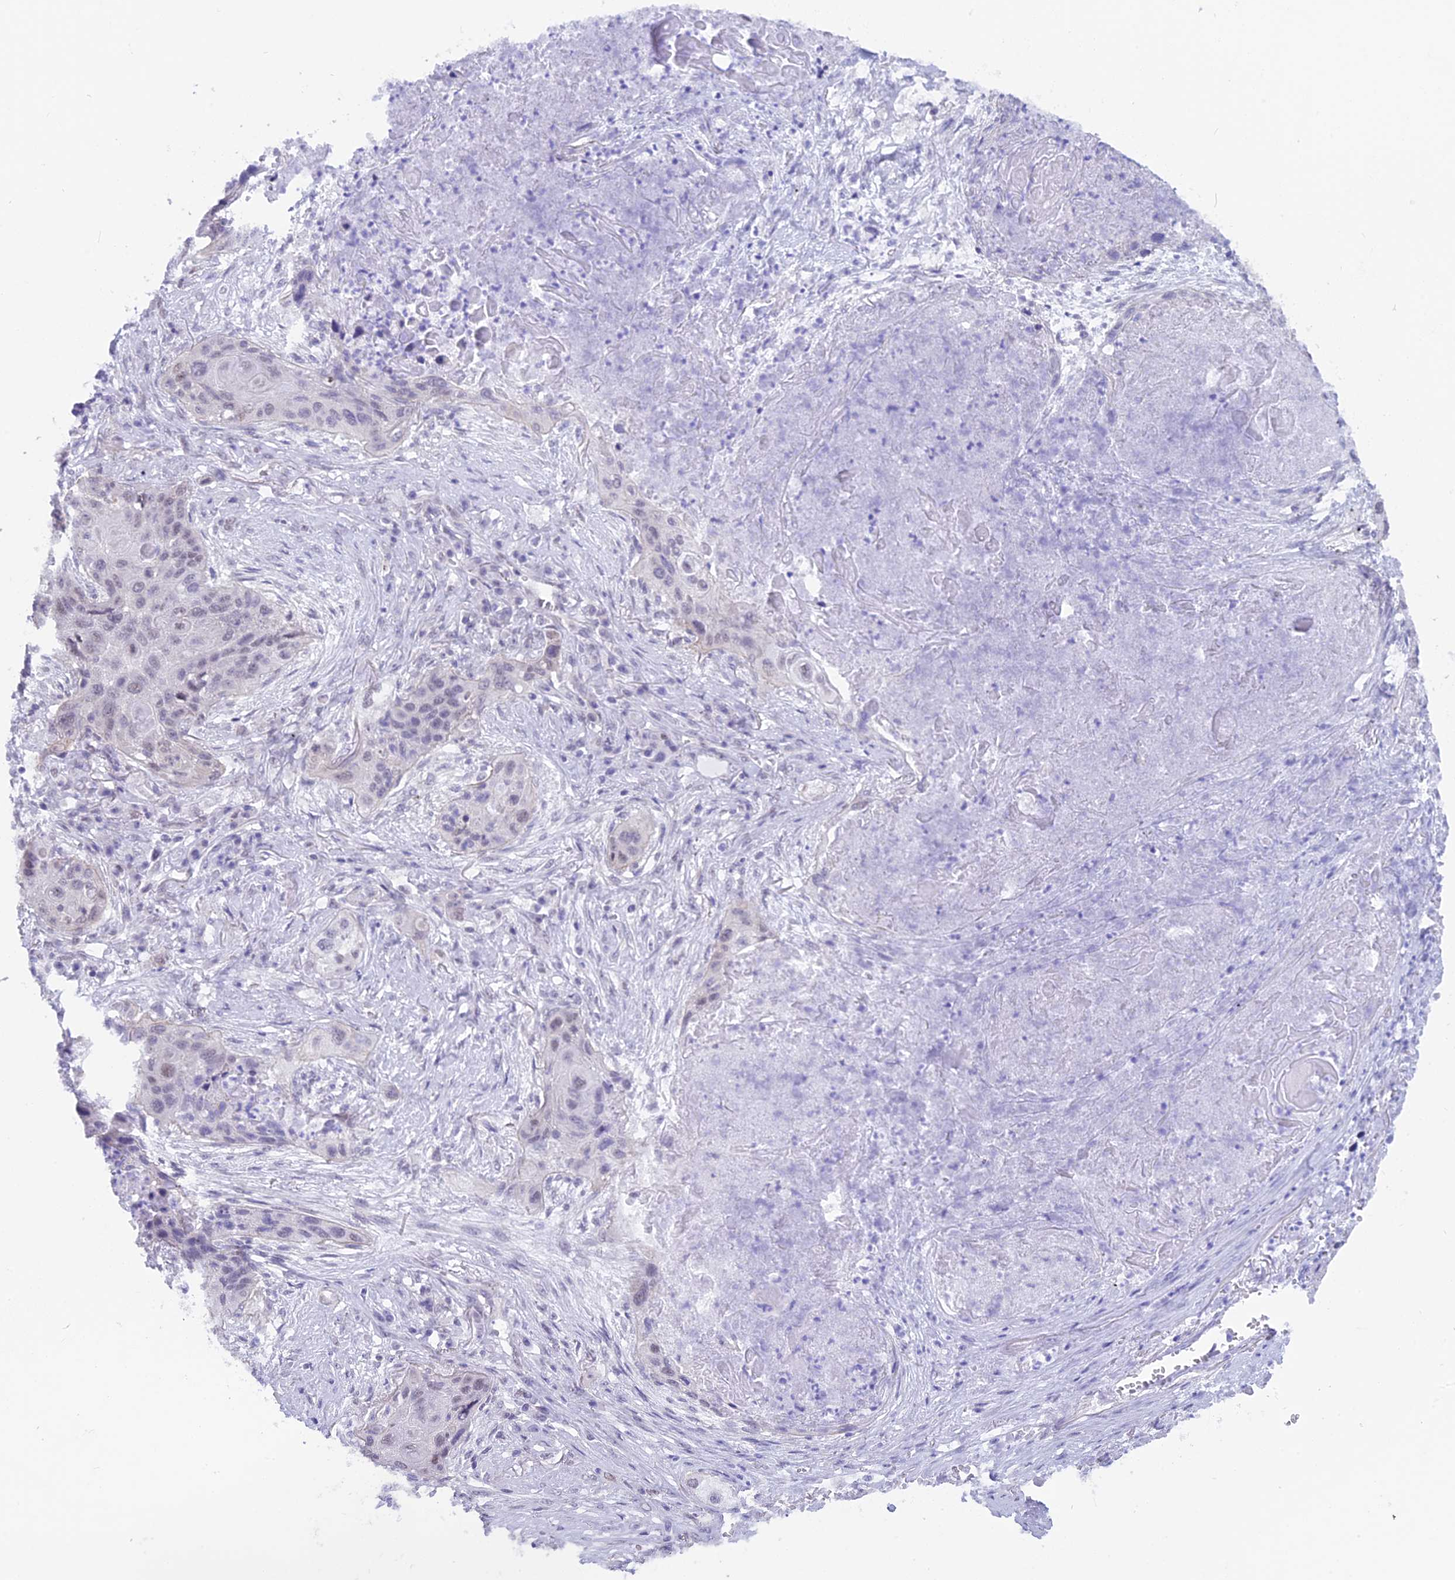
{"staining": {"intensity": "weak", "quantity": "<25%", "location": "nuclear"}, "tissue": "lung cancer", "cell_type": "Tumor cells", "image_type": "cancer", "snomed": [{"axis": "morphology", "description": "Squamous cell carcinoma, NOS"}, {"axis": "topography", "description": "Lung"}], "caption": "This is a photomicrograph of IHC staining of squamous cell carcinoma (lung), which shows no staining in tumor cells.", "gene": "SRSF5", "patient": {"sex": "female", "age": 63}}